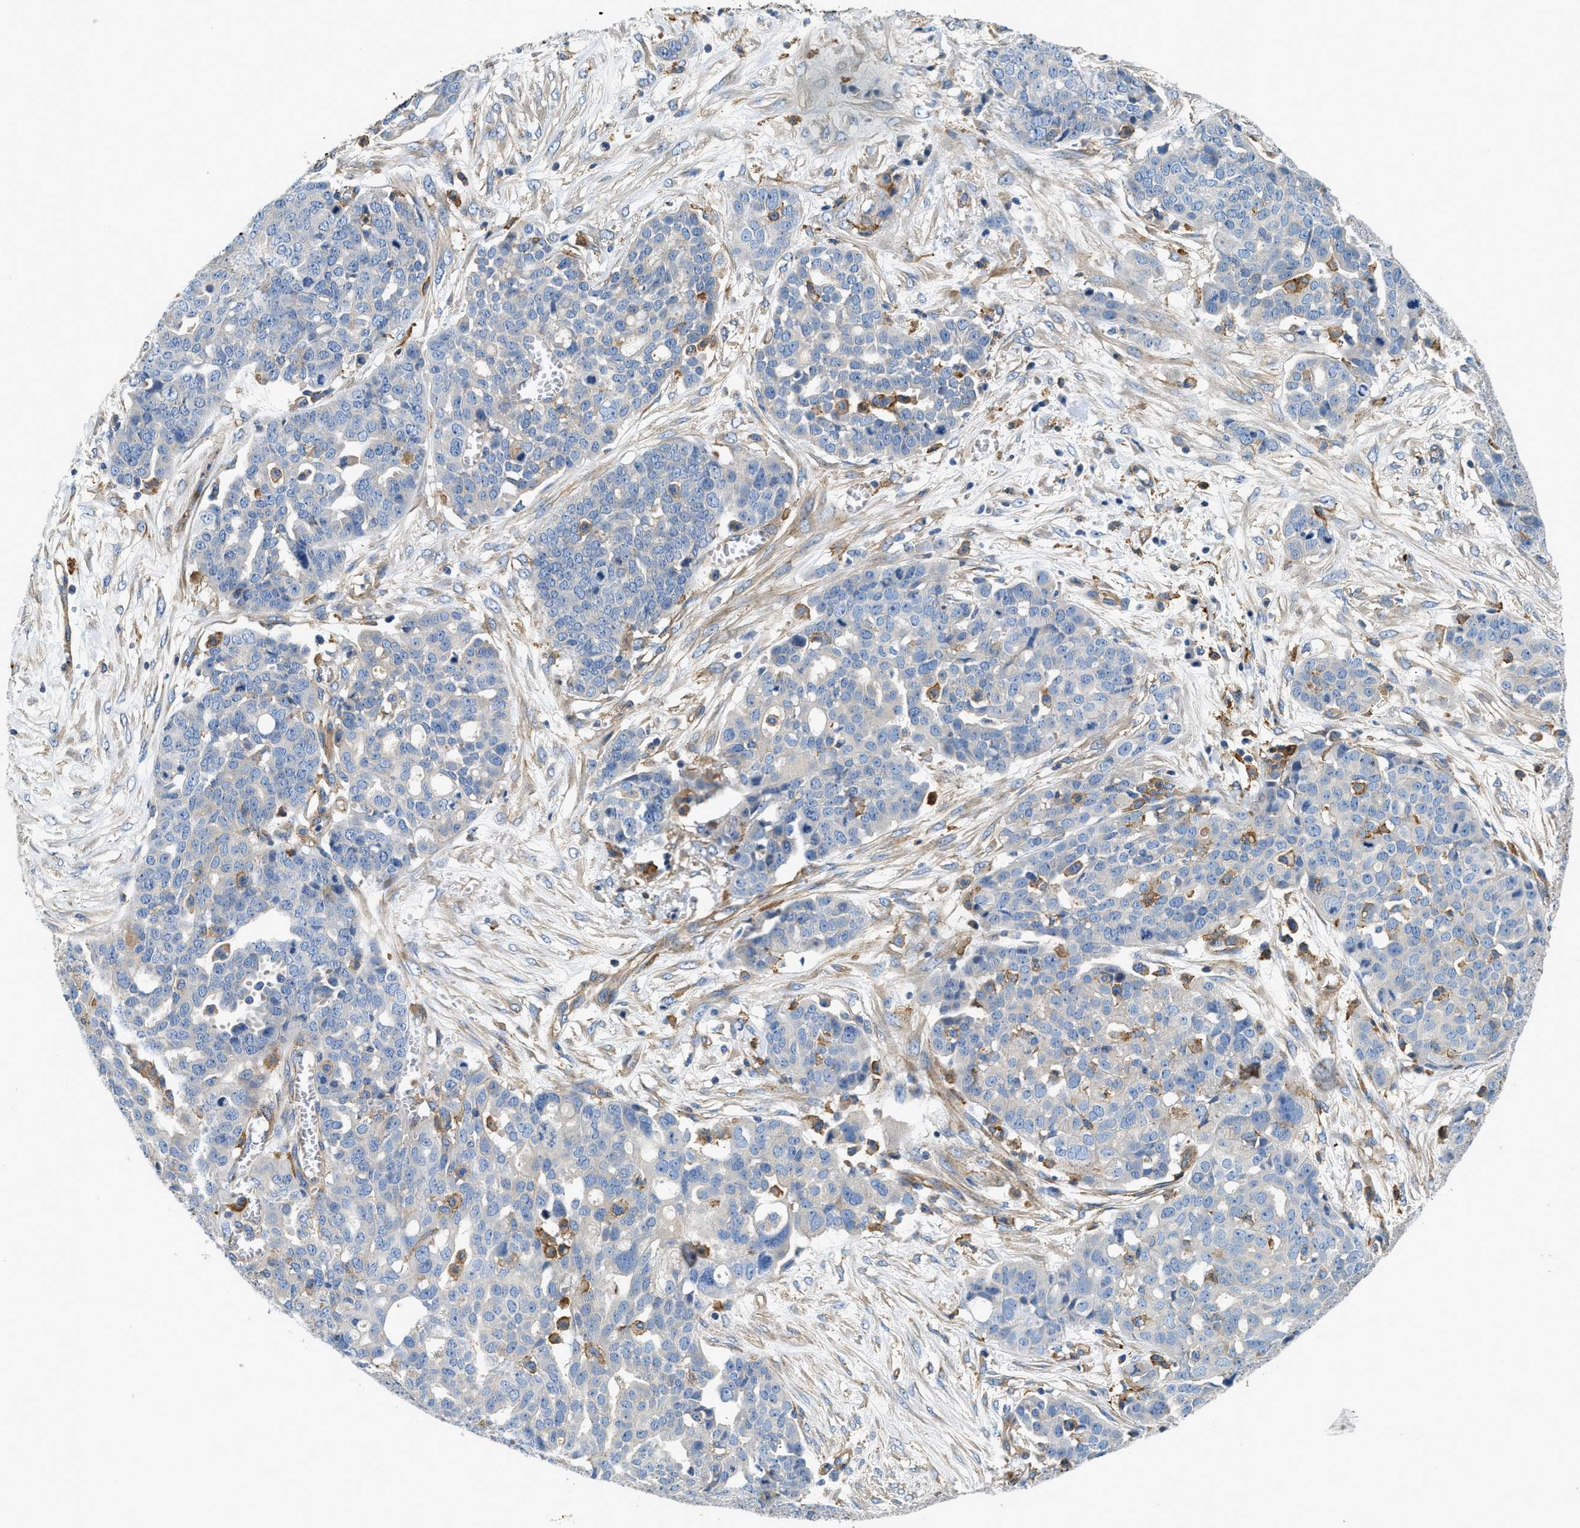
{"staining": {"intensity": "negative", "quantity": "none", "location": "none"}, "tissue": "ovarian cancer", "cell_type": "Tumor cells", "image_type": "cancer", "snomed": [{"axis": "morphology", "description": "Cystadenocarcinoma, serous, NOS"}, {"axis": "topography", "description": "Soft tissue"}, {"axis": "topography", "description": "Ovary"}], "caption": "There is no significant expression in tumor cells of ovarian cancer (serous cystadenocarcinoma).", "gene": "NSUN7", "patient": {"sex": "female", "age": 57}}